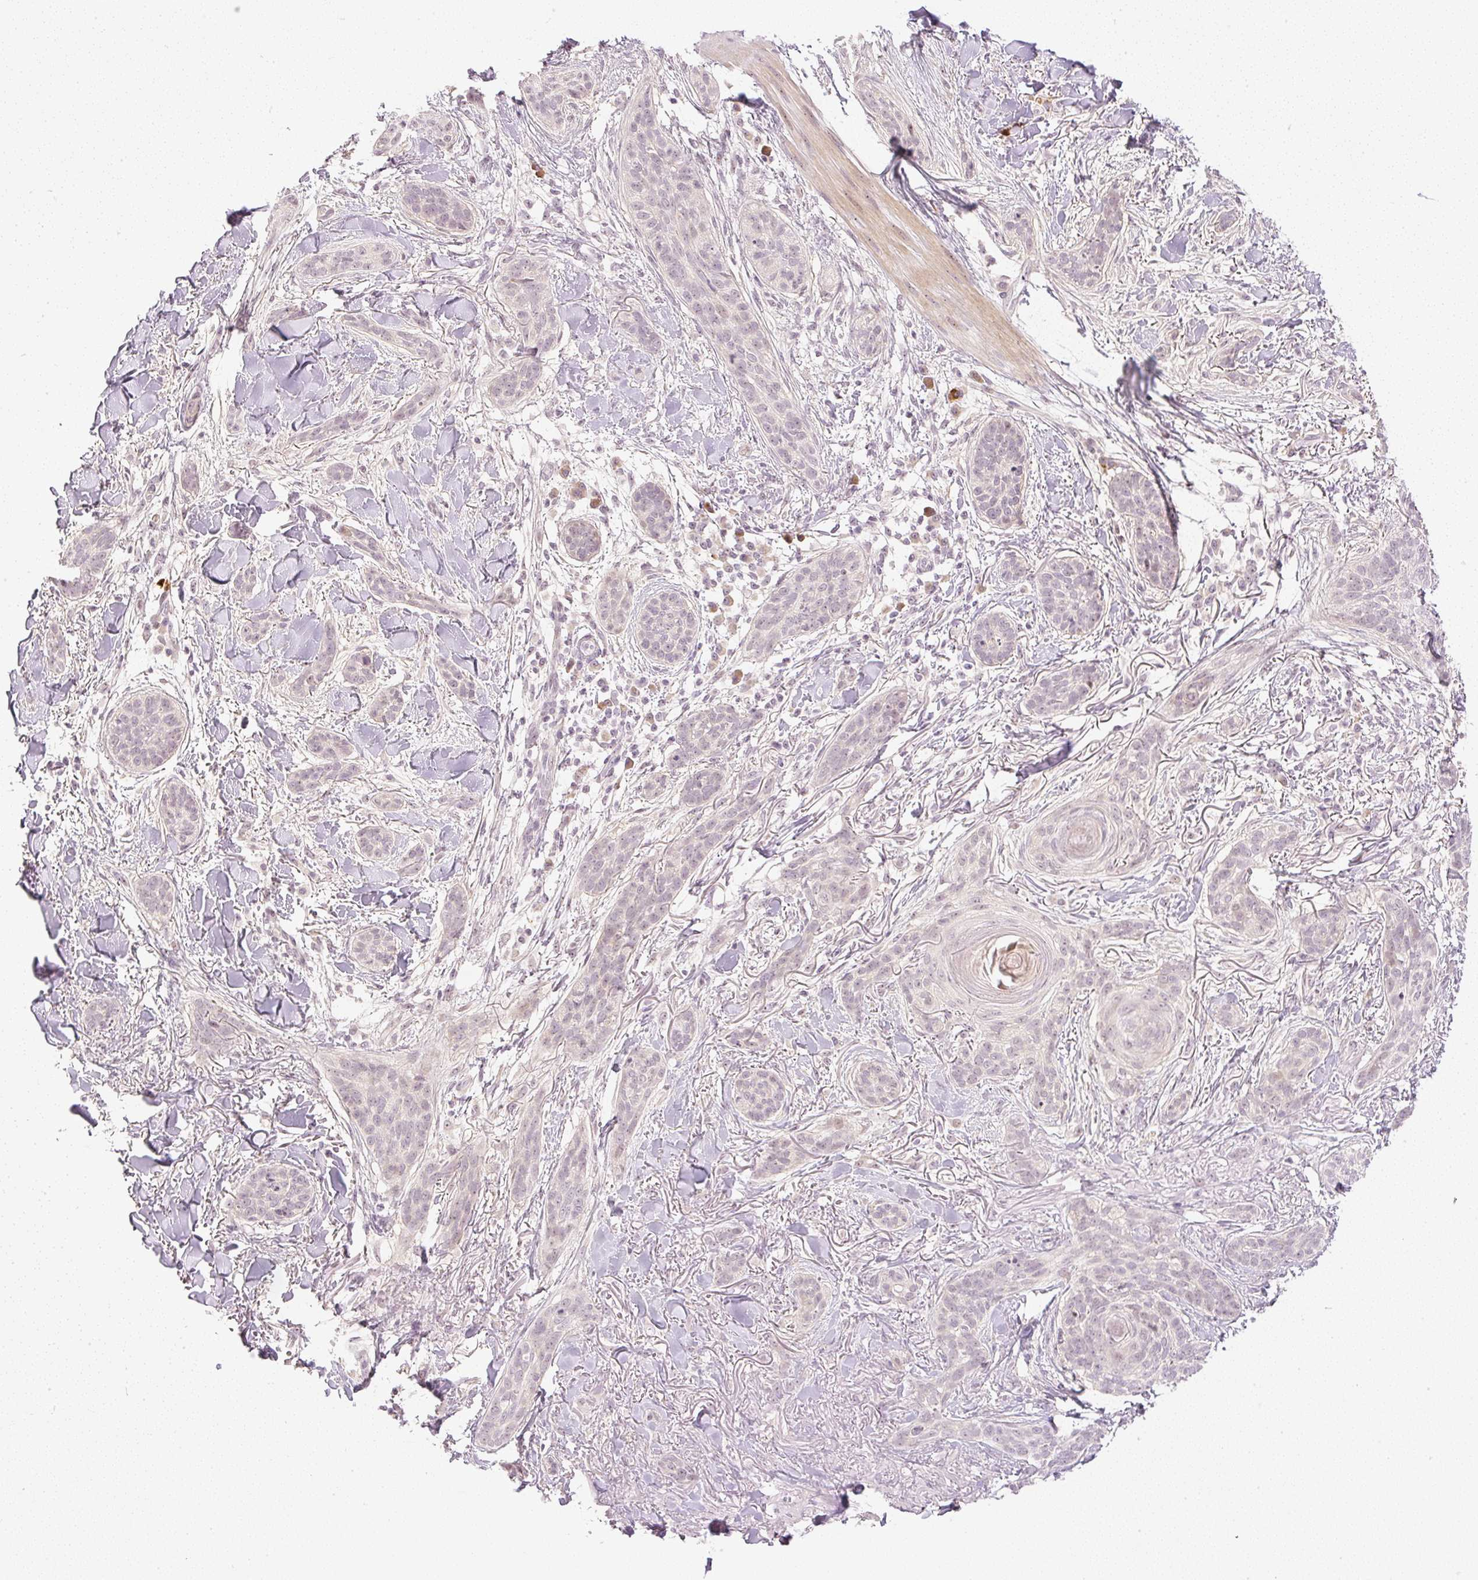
{"staining": {"intensity": "weak", "quantity": "<25%", "location": "nuclear"}, "tissue": "skin cancer", "cell_type": "Tumor cells", "image_type": "cancer", "snomed": [{"axis": "morphology", "description": "Basal cell carcinoma"}, {"axis": "topography", "description": "Skin"}], "caption": "Tumor cells are negative for brown protein staining in skin basal cell carcinoma.", "gene": "AAR2", "patient": {"sex": "male", "age": 52}}